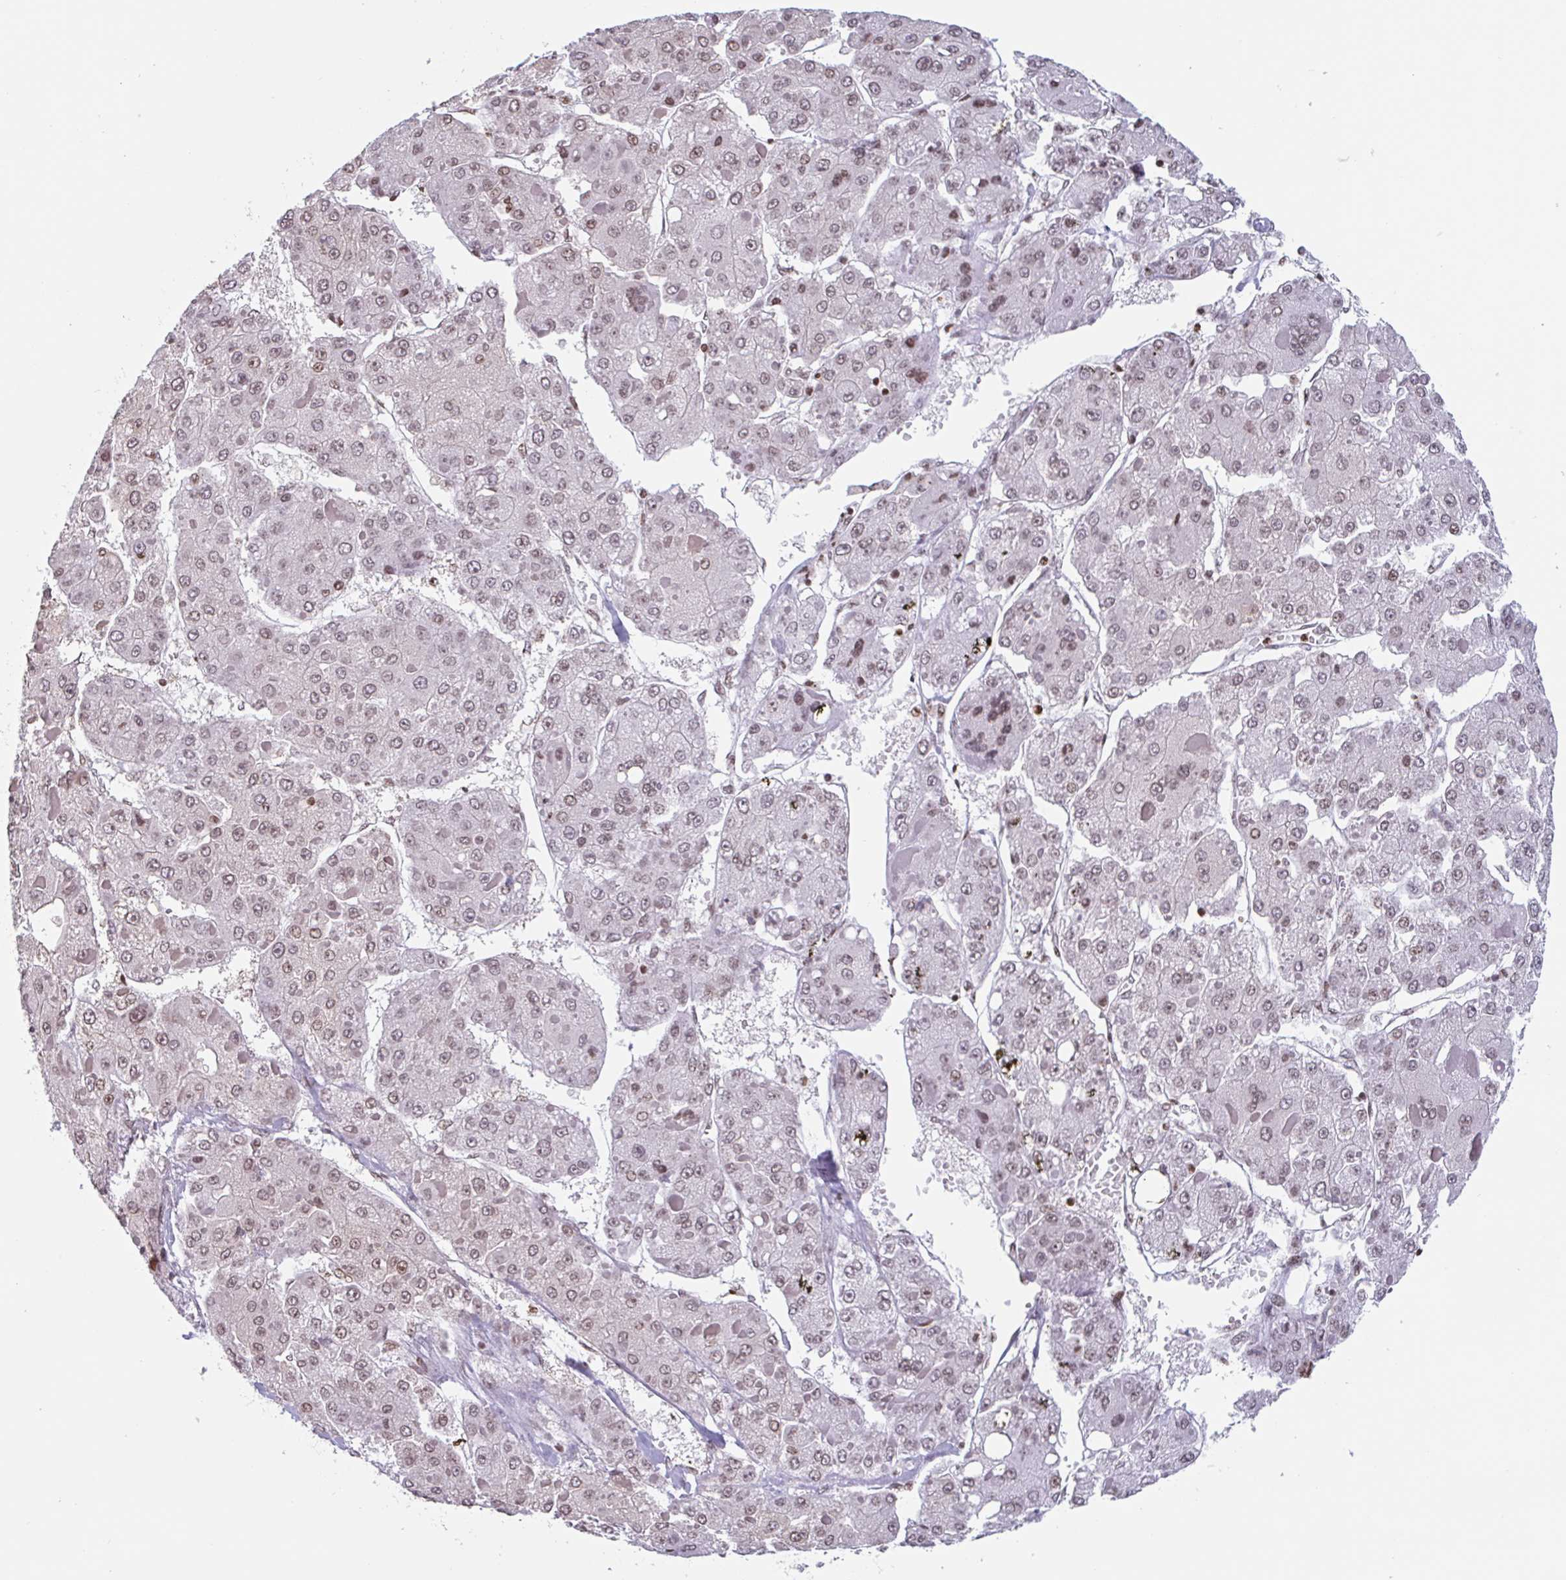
{"staining": {"intensity": "weak", "quantity": ">75%", "location": "nuclear"}, "tissue": "liver cancer", "cell_type": "Tumor cells", "image_type": "cancer", "snomed": [{"axis": "morphology", "description": "Carcinoma, Hepatocellular, NOS"}, {"axis": "topography", "description": "Liver"}], "caption": "The image demonstrates immunohistochemical staining of liver cancer (hepatocellular carcinoma). There is weak nuclear positivity is appreciated in approximately >75% of tumor cells. (Brightfield microscopy of DAB IHC at high magnification).", "gene": "NOL6", "patient": {"sex": "female", "age": 73}}